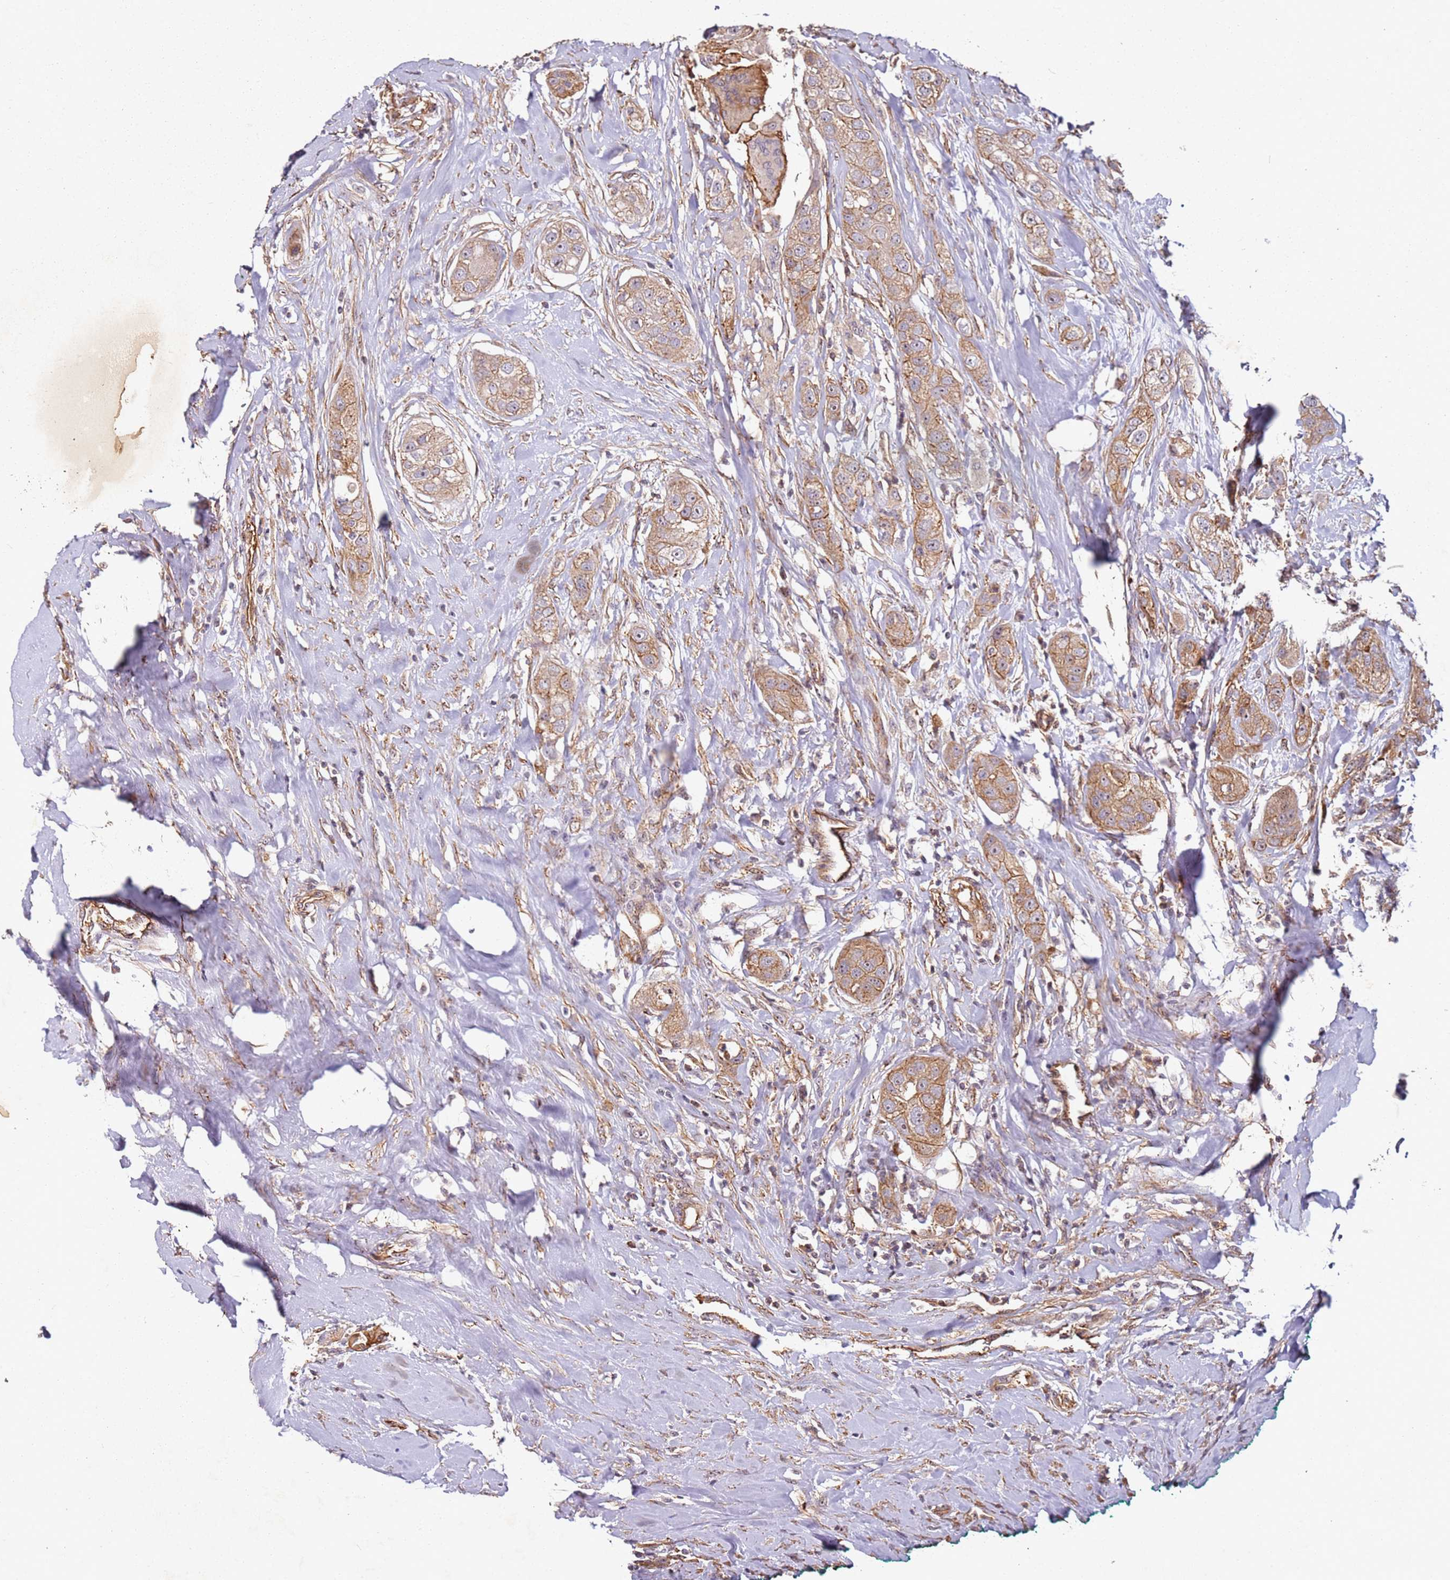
{"staining": {"intensity": "moderate", "quantity": ">75%", "location": "cytoplasmic/membranous"}, "tissue": "head and neck cancer", "cell_type": "Tumor cells", "image_type": "cancer", "snomed": [{"axis": "morphology", "description": "Normal tissue, NOS"}, {"axis": "morphology", "description": "Squamous cell carcinoma, NOS"}, {"axis": "topography", "description": "Skeletal muscle"}, {"axis": "topography", "description": "Head-Neck"}], "caption": "Immunohistochemical staining of head and neck squamous cell carcinoma reveals medium levels of moderate cytoplasmic/membranous positivity in approximately >75% of tumor cells.", "gene": "C2CD4B", "patient": {"sex": "male", "age": 51}}